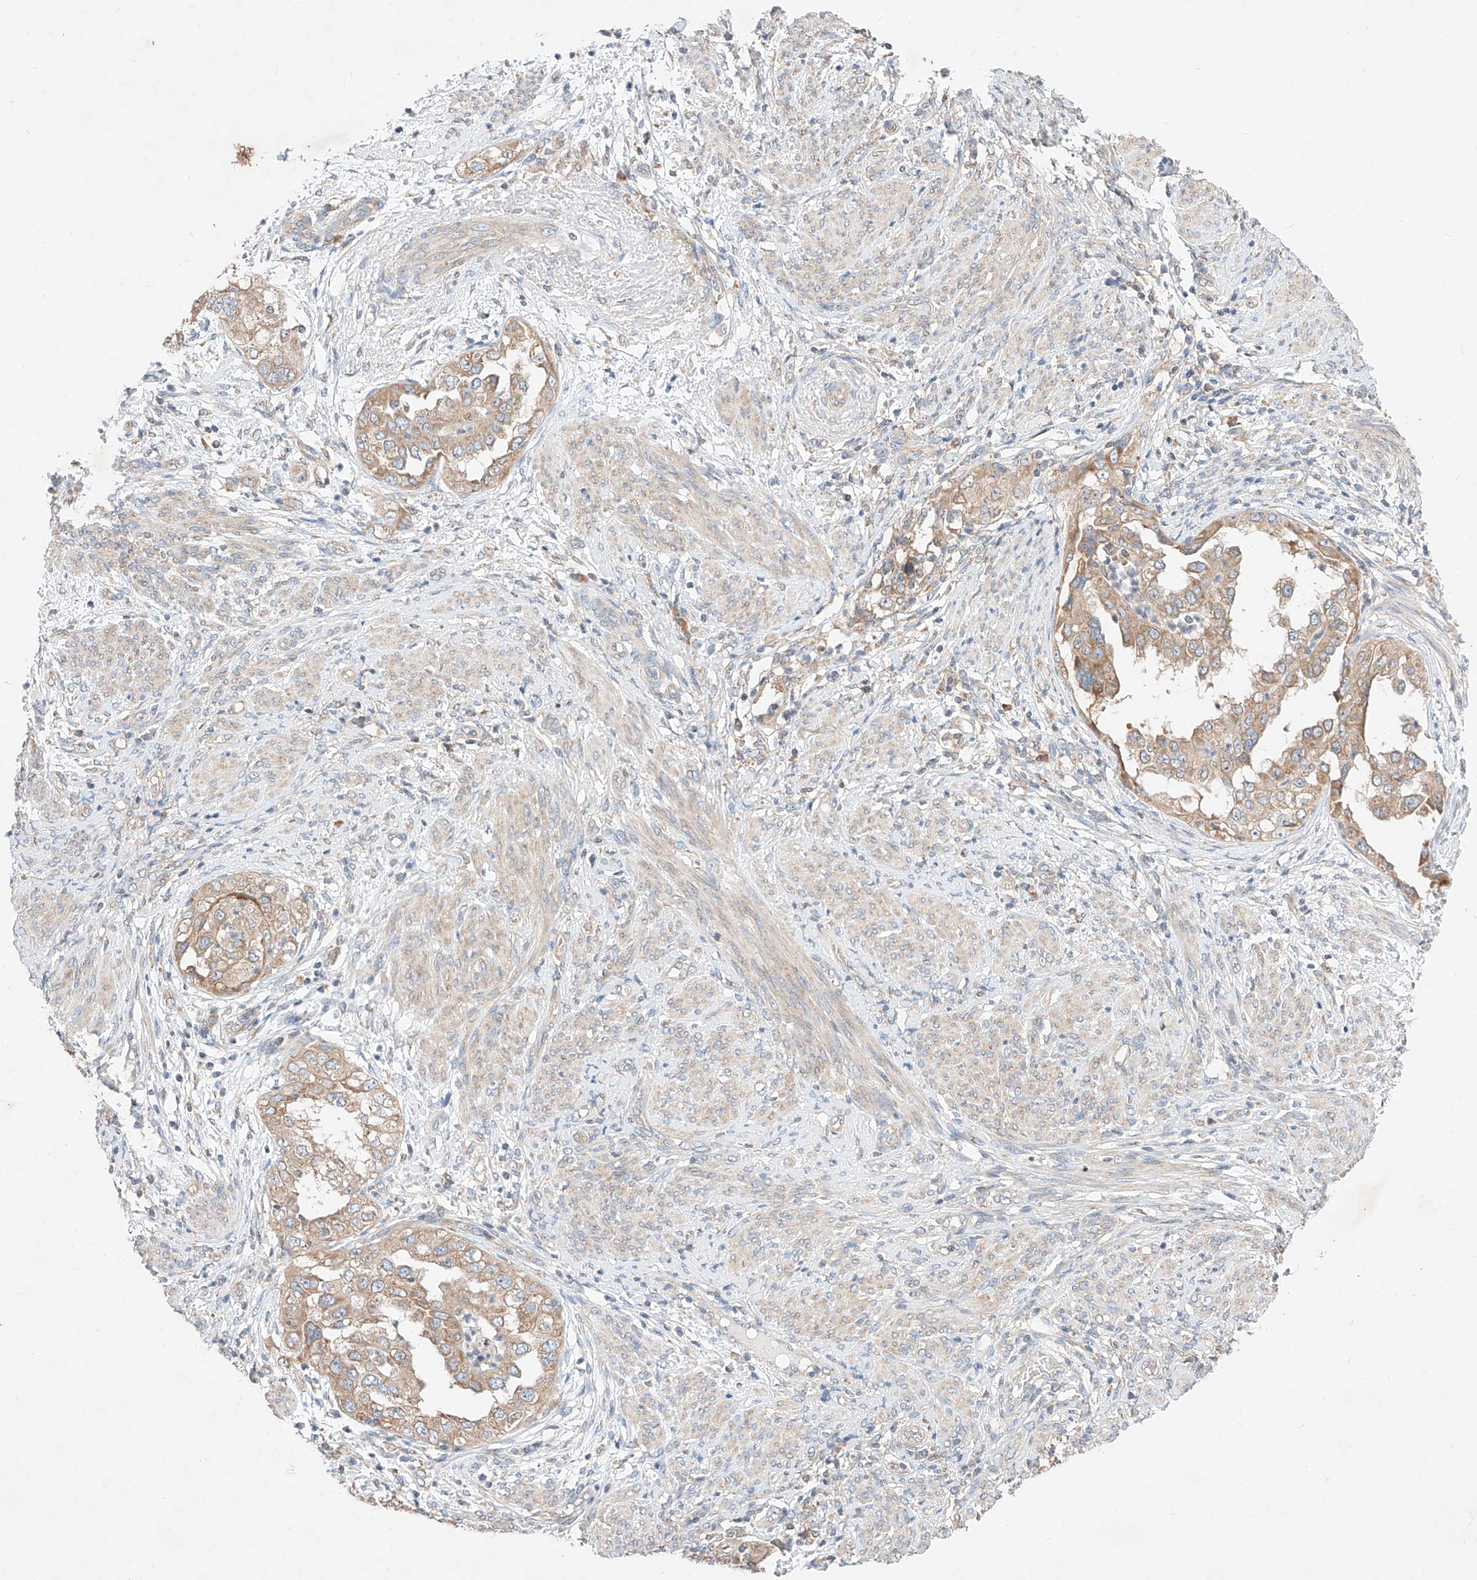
{"staining": {"intensity": "moderate", "quantity": ">75%", "location": "cytoplasmic/membranous"}, "tissue": "endometrial cancer", "cell_type": "Tumor cells", "image_type": "cancer", "snomed": [{"axis": "morphology", "description": "Adenocarcinoma, NOS"}, {"axis": "topography", "description": "Endometrium"}], "caption": "Immunohistochemical staining of endometrial cancer (adenocarcinoma) demonstrates medium levels of moderate cytoplasmic/membranous protein expression in about >75% of tumor cells.", "gene": "C6orf118", "patient": {"sex": "female", "age": 85}}